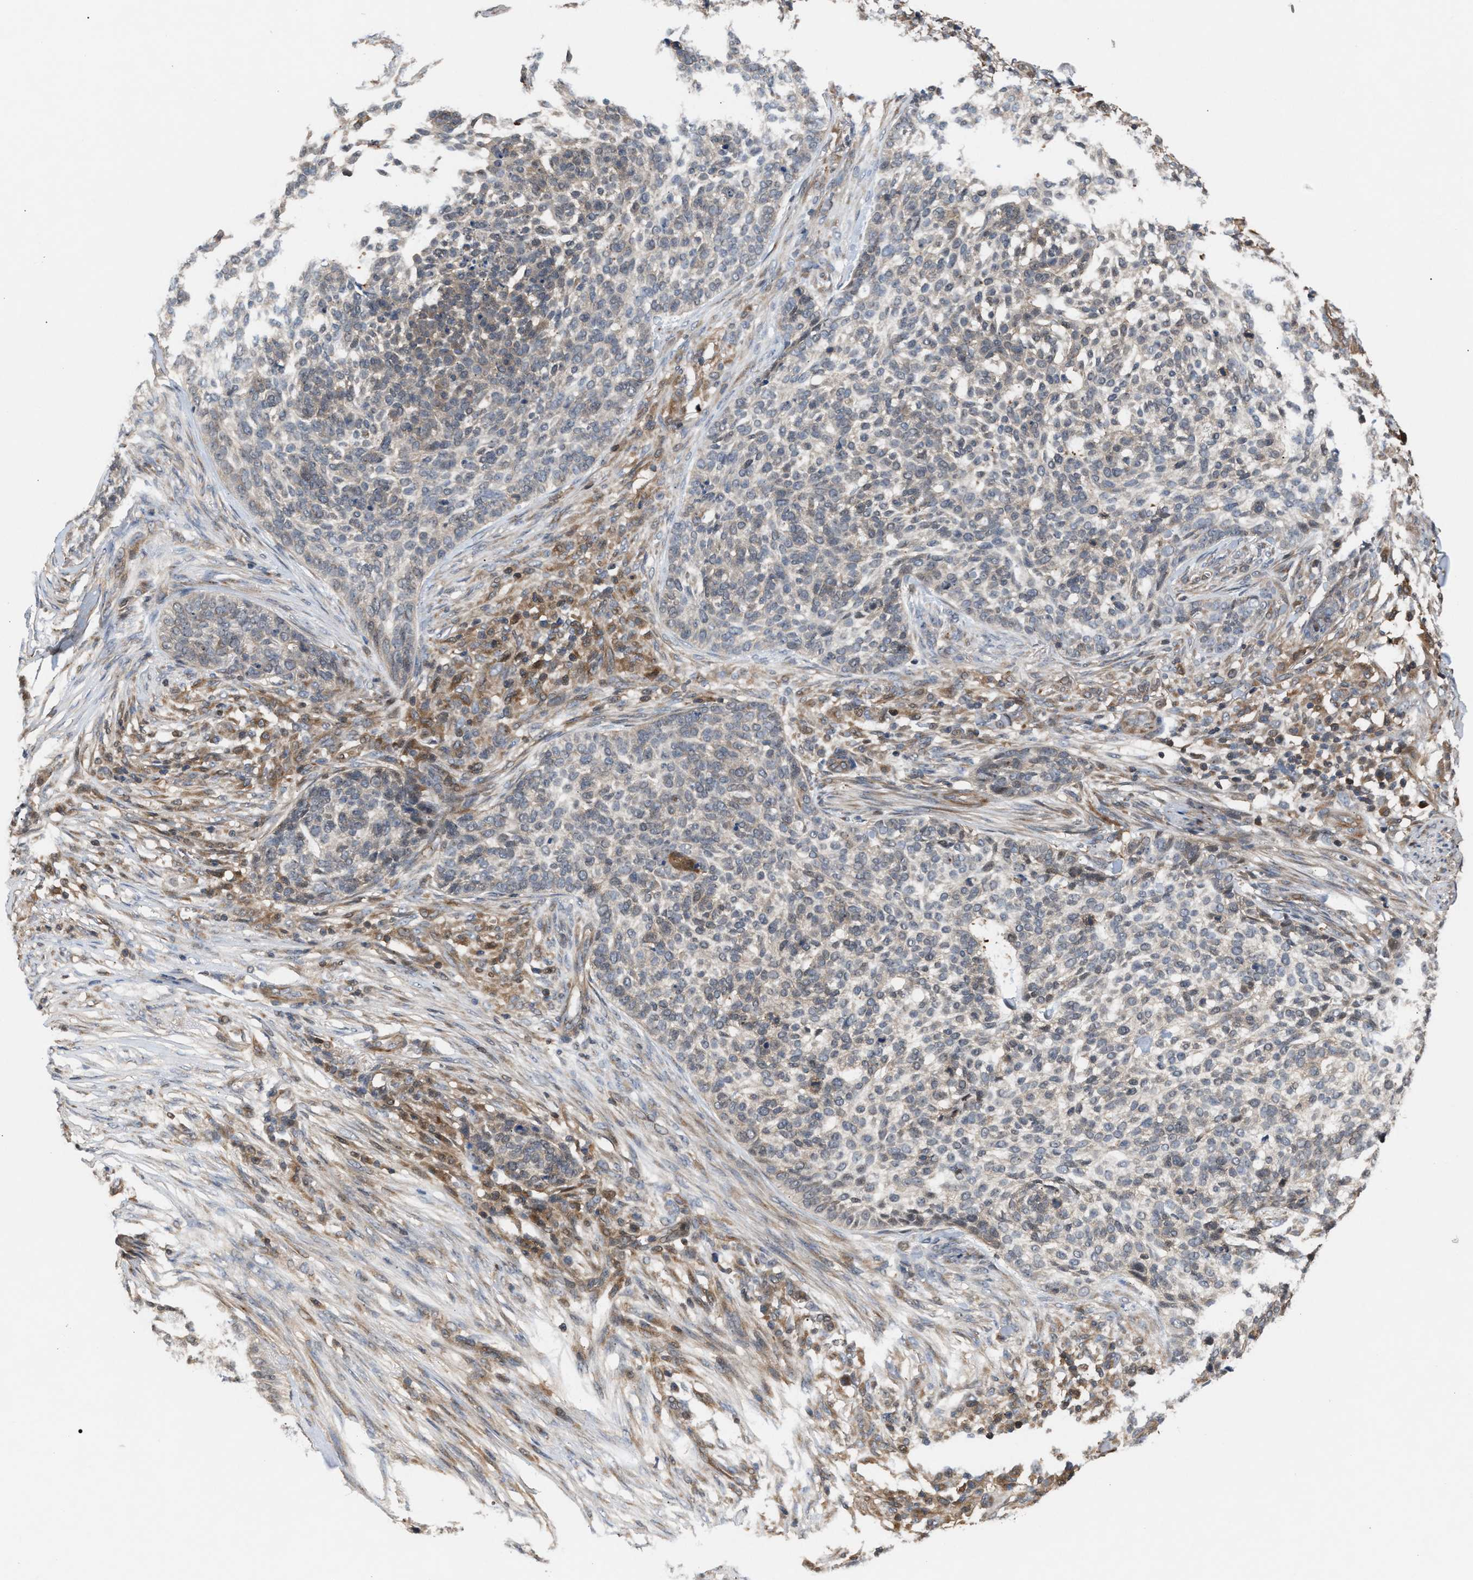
{"staining": {"intensity": "negative", "quantity": "none", "location": "none"}, "tissue": "skin cancer", "cell_type": "Tumor cells", "image_type": "cancer", "snomed": [{"axis": "morphology", "description": "Basal cell carcinoma"}, {"axis": "topography", "description": "Skin"}], "caption": "The image displays no significant expression in tumor cells of skin cancer.", "gene": "GLOD4", "patient": {"sex": "female", "age": 64}}